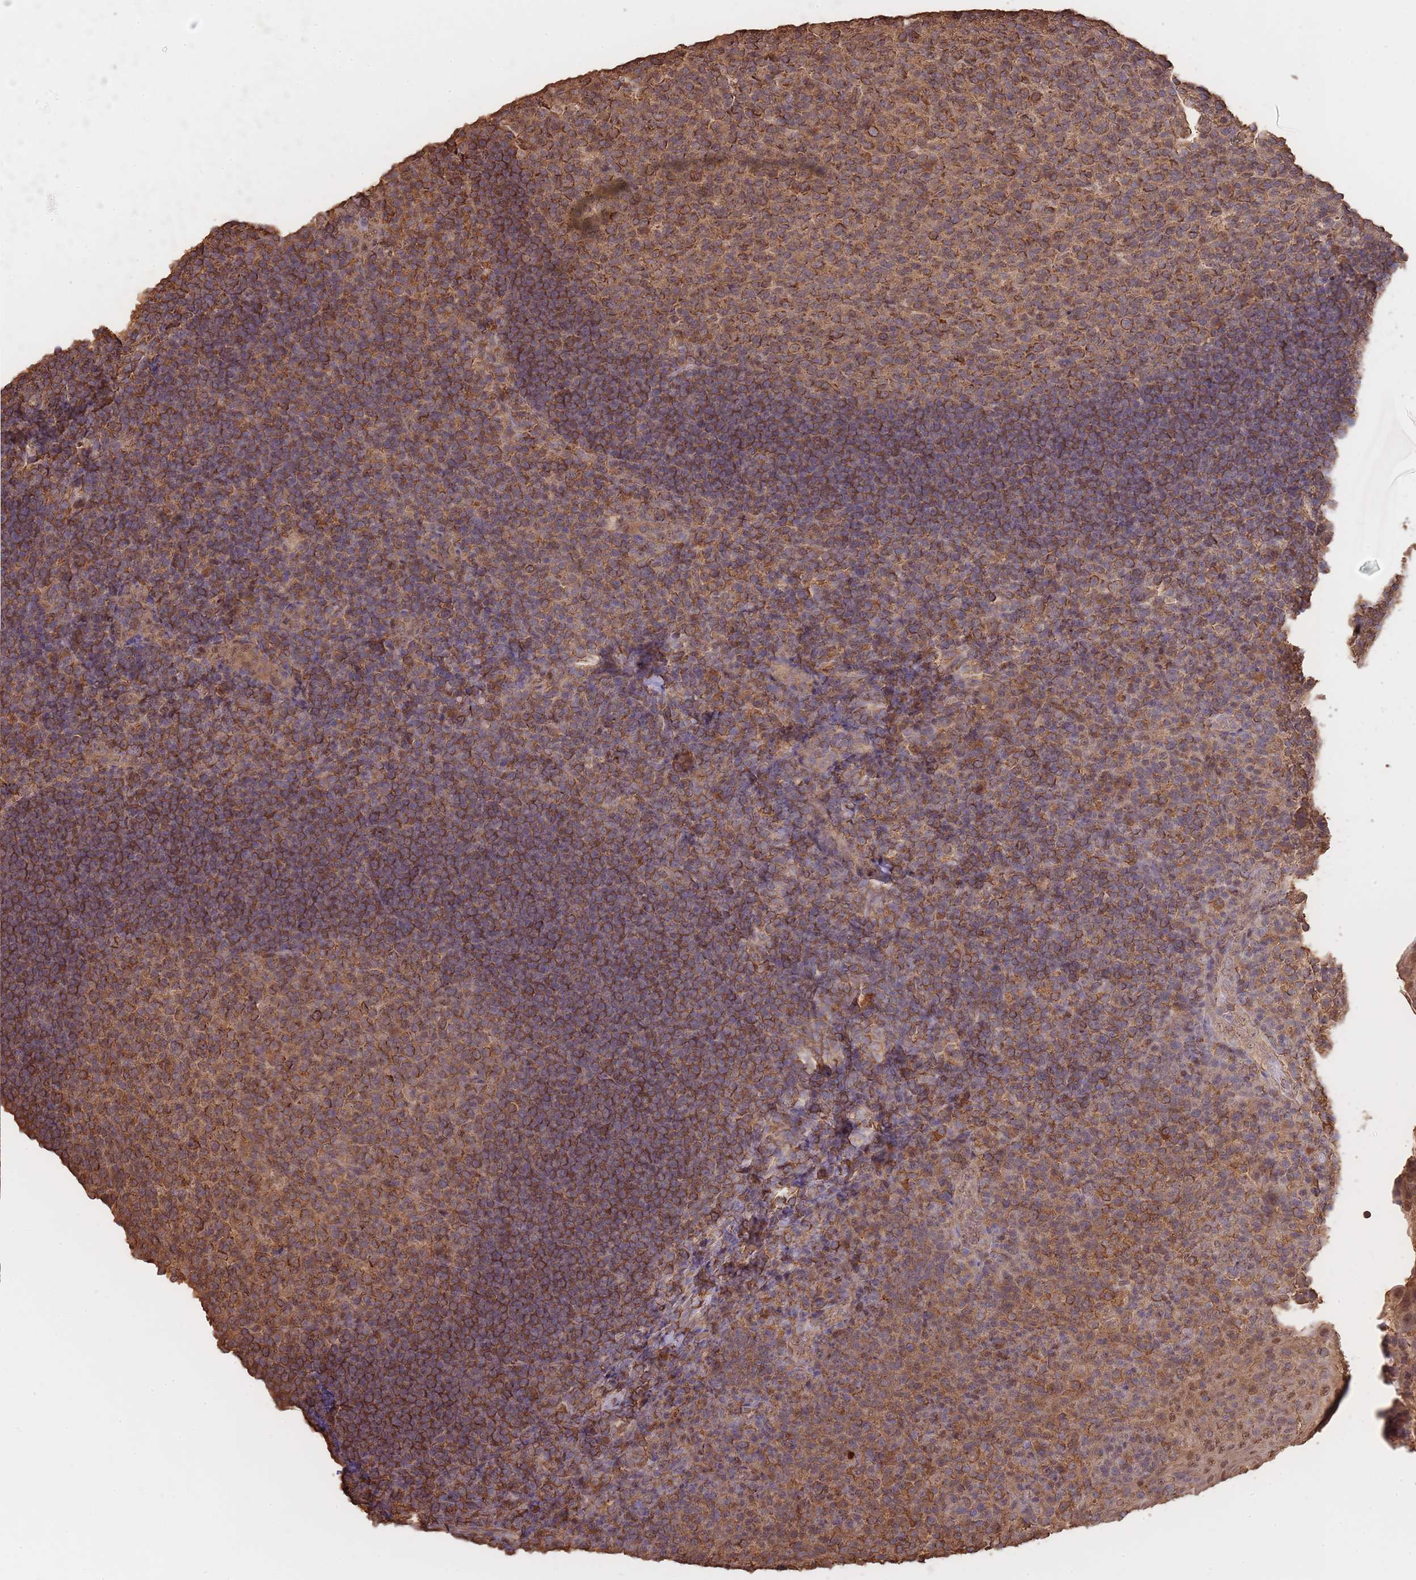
{"staining": {"intensity": "moderate", "quantity": ">75%", "location": "cytoplasmic/membranous"}, "tissue": "tonsil", "cell_type": "Germinal center cells", "image_type": "normal", "snomed": [{"axis": "morphology", "description": "Normal tissue, NOS"}, {"axis": "topography", "description": "Tonsil"}], "caption": "Immunohistochemistry (DAB (3,3'-diaminobenzidine)) staining of benign human tonsil shows moderate cytoplasmic/membranous protein expression in approximately >75% of germinal center cells. (Stains: DAB in brown, nuclei in blue, Microscopy: brightfield microscopy at high magnification).", "gene": "METRN", "patient": {"sex": "female", "age": 10}}